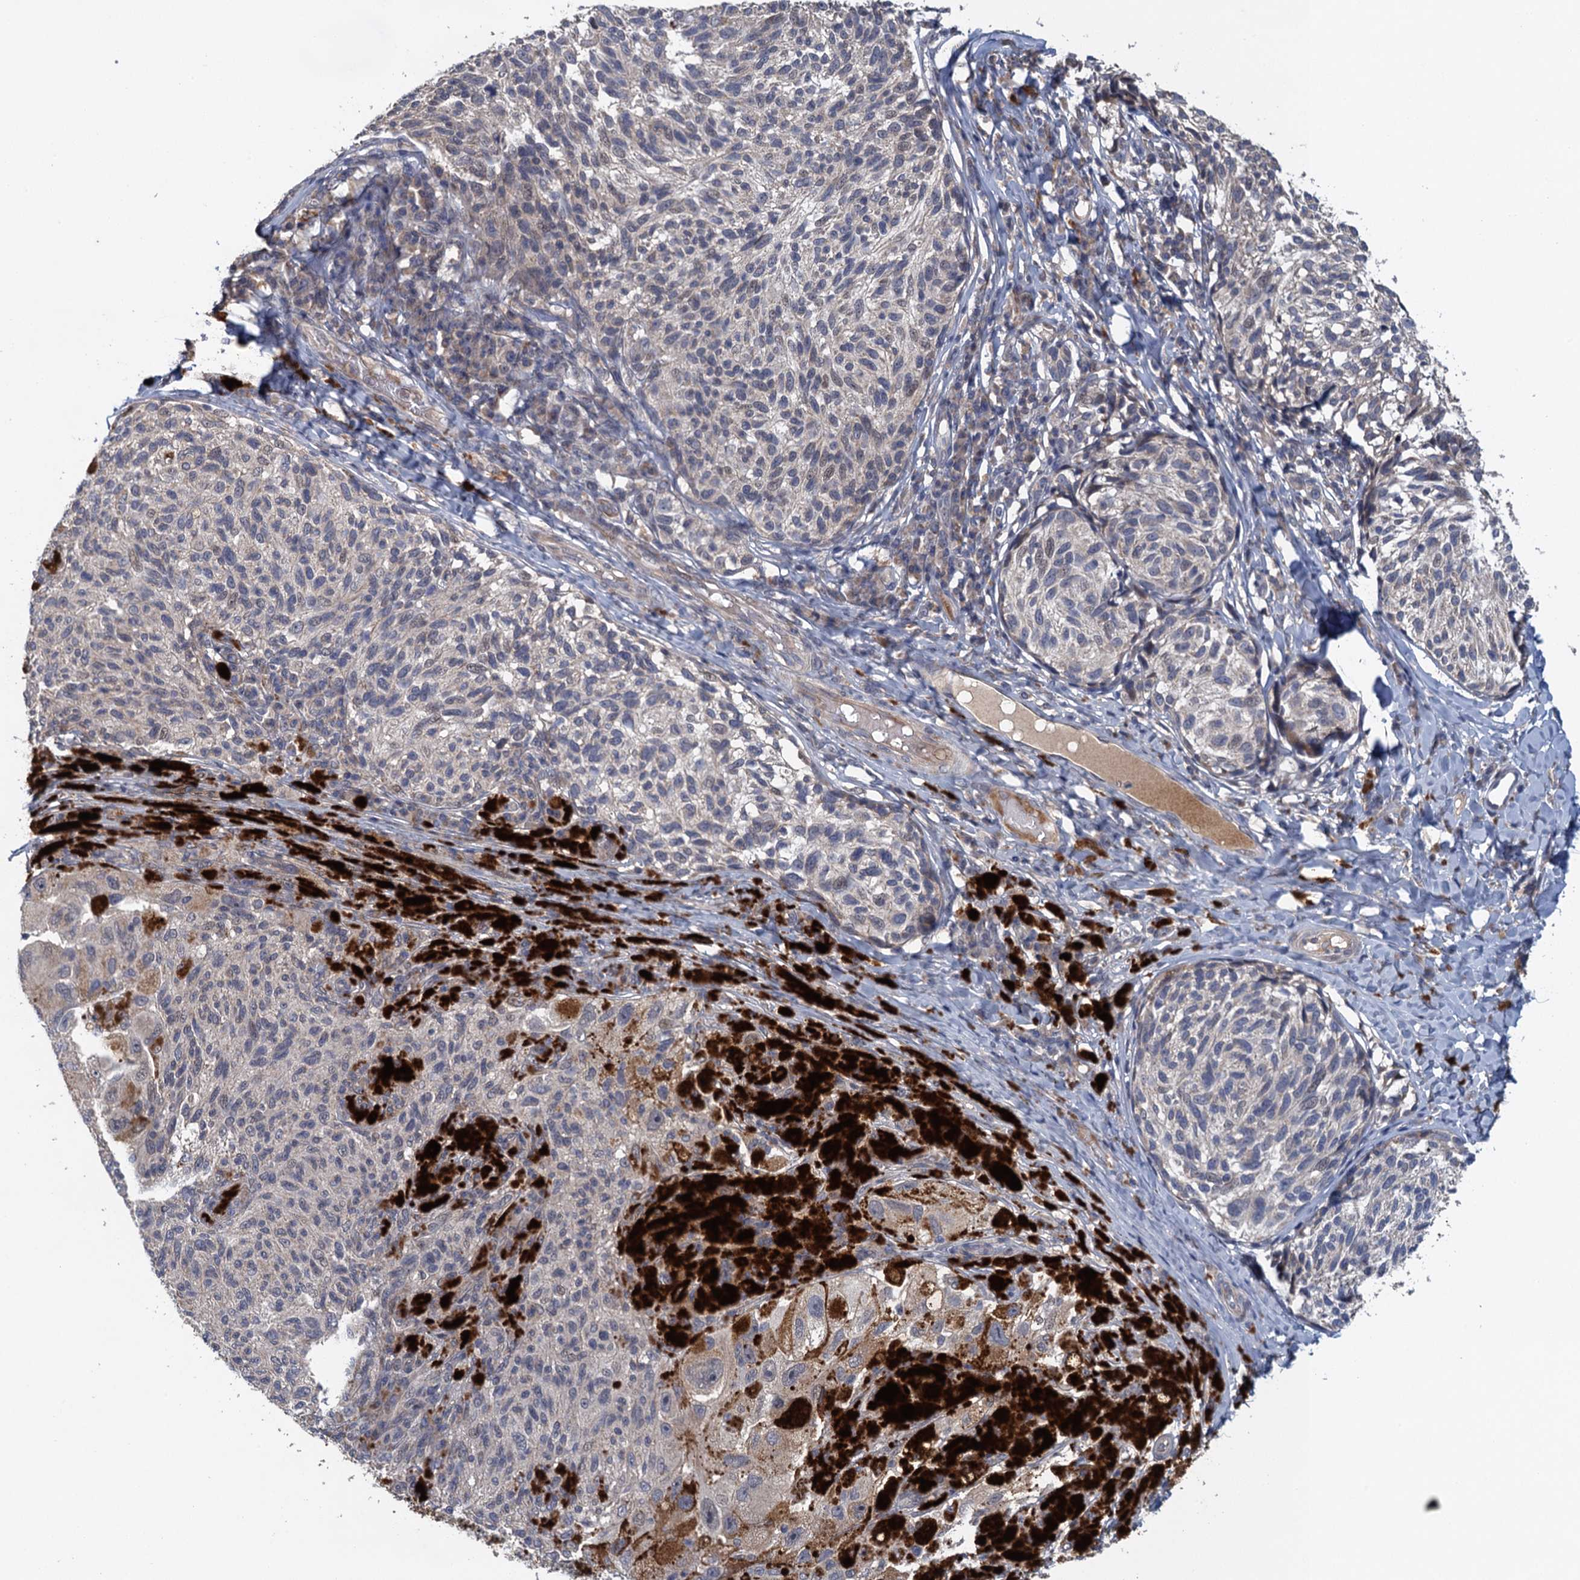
{"staining": {"intensity": "negative", "quantity": "none", "location": "none"}, "tissue": "melanoma", "cell_type": "Tumor cells", "image_type": "cancer", "snomed": [{"axis": "morphology", "description": "Malignant melanoma, NOS"}, {"axis": "topography", "description": "Skin"}], "caption": "Tumor cells are negative for brown protein staining in malignant melanoma.", "gene": "MDM1", "patient": {"sex": "female", "age": 73}}